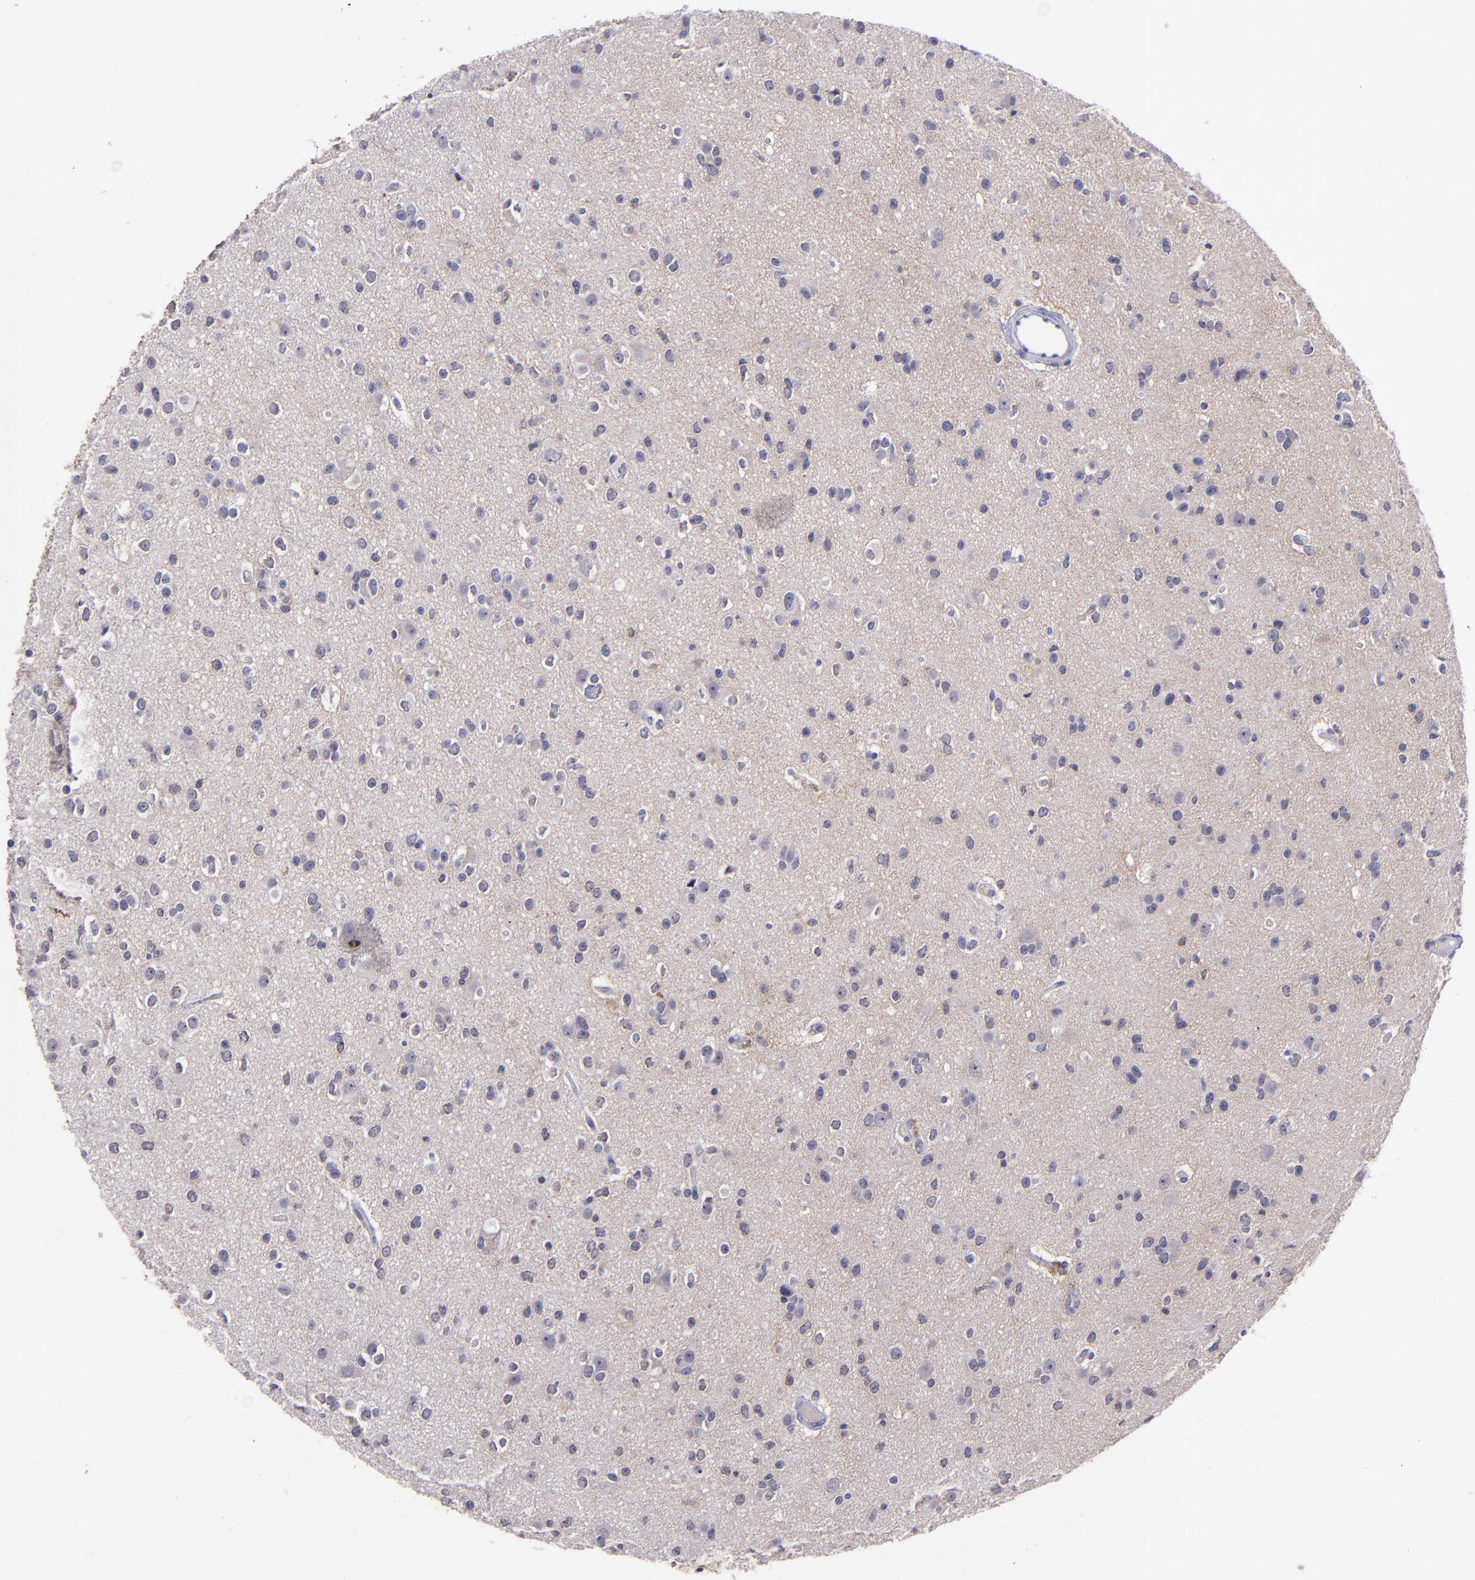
{"staining": {"intensity": "negative", "quantity": "none", "location": "none"}, "tissue": "glioma", "cell_type": "Tumor cells", "image_type": "cancer", "snomed": [{"axis": "morphology", "description": "Glioma, malignant, Low grade"}, {"axis": "topography", "description": "Brain"}], "caption": "Histopathology image shows no significant protein expression in tumor cells of glioma.", "gene": "MFGE8", "patient": {"sex": "male", "age": 42}}